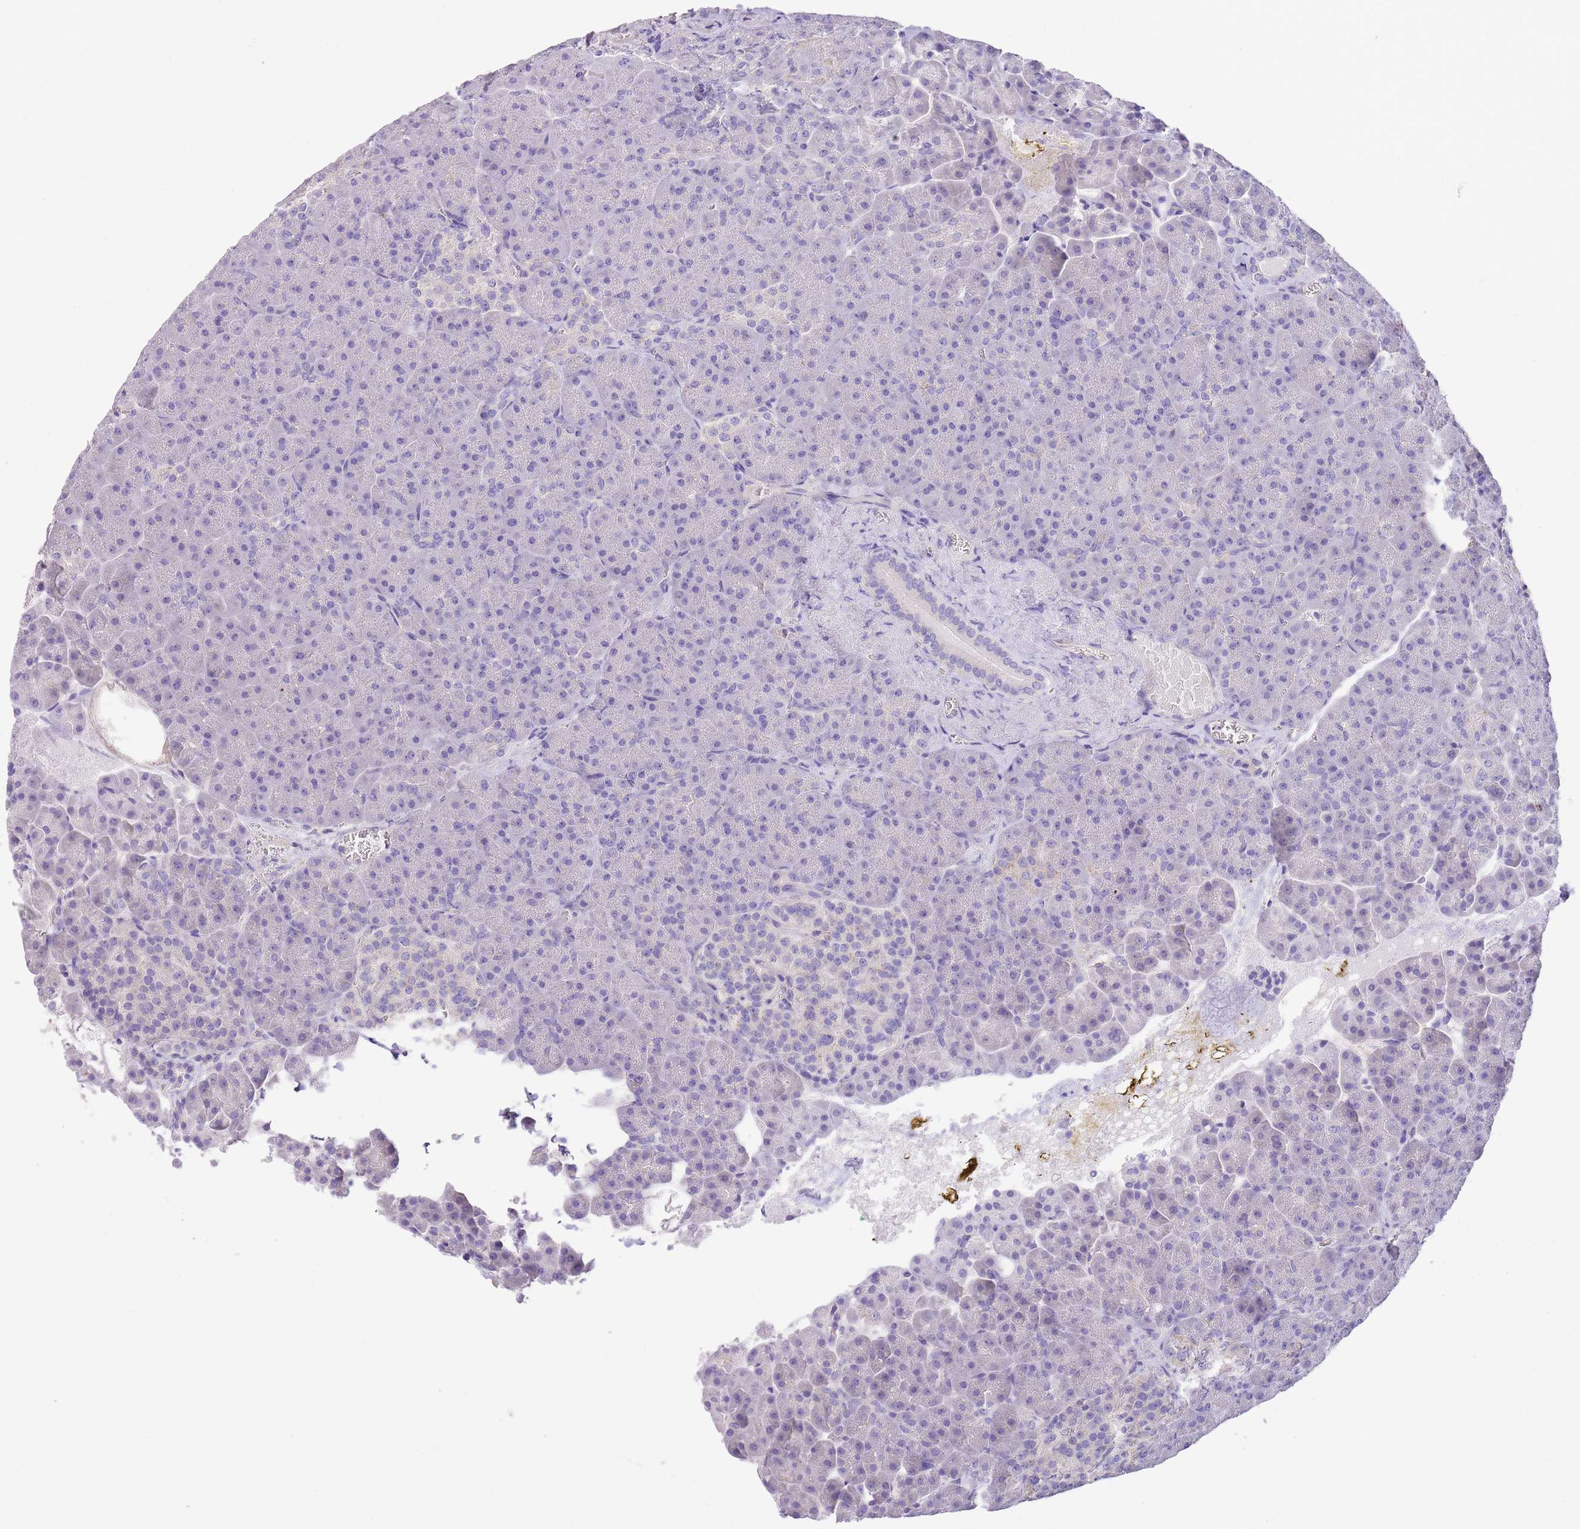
{"staining": {"intensity": "negative", "quantity": "none", "location": "none"}, "tissue": "pancreas", "cell_type": "Exocrine glandular cells", "image_type": "normal", "snomed": [{"axis": "morphology", "description": "Normal tissue, NOS"}, {"axis": "topography", "description": "Pancreas"}], "caption": "Immunohistochemistry (IHC) of unremarkable pancreas reveals no staining in exocrine glandular cells.", "gene": "SFTPA1", "patient": {"sex": "female", "age": 74}}